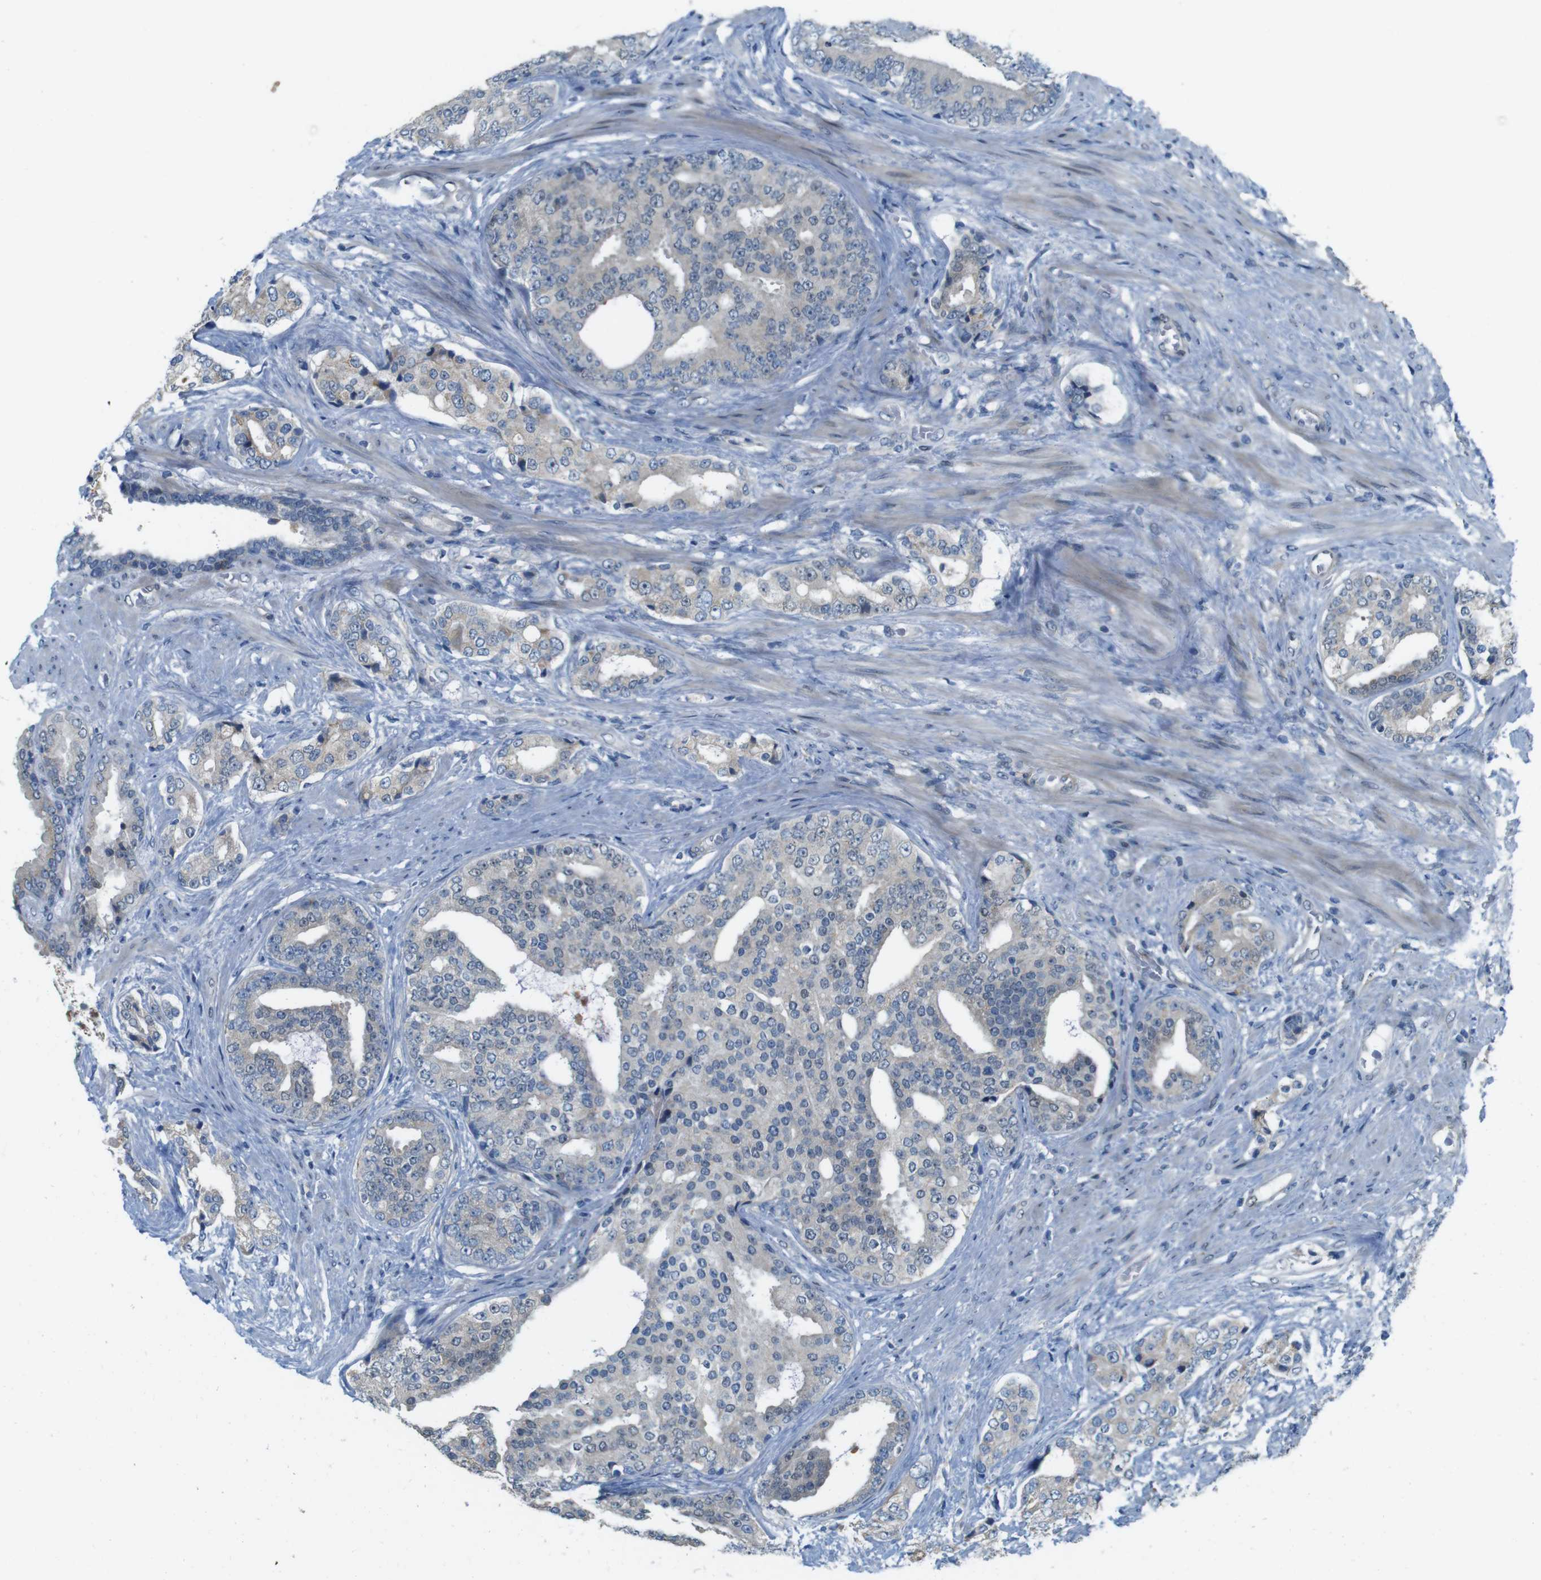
{"staining": {"intensity": "negative", "quantity": "none", "location": "none"}, "tissue": "prostate cancer", "cell_type": "Tumor cells", "image_type": "cancer", "snomed": [{"axis": "morphology", "description": "Adenocarcinoma, High grade"}, {"axis": "topography", "description": "Prostate"}], "caption": "Immunohistochemical staining of human prostate cancer (adenocarcinoma (high-grade)) displays no significant positivity in tumor cells. (DAB (3,3'-diaminobenzidine) IHC, high magnification).", "gene": "SKI", "patient": {"sex": "male", "age": 71}}